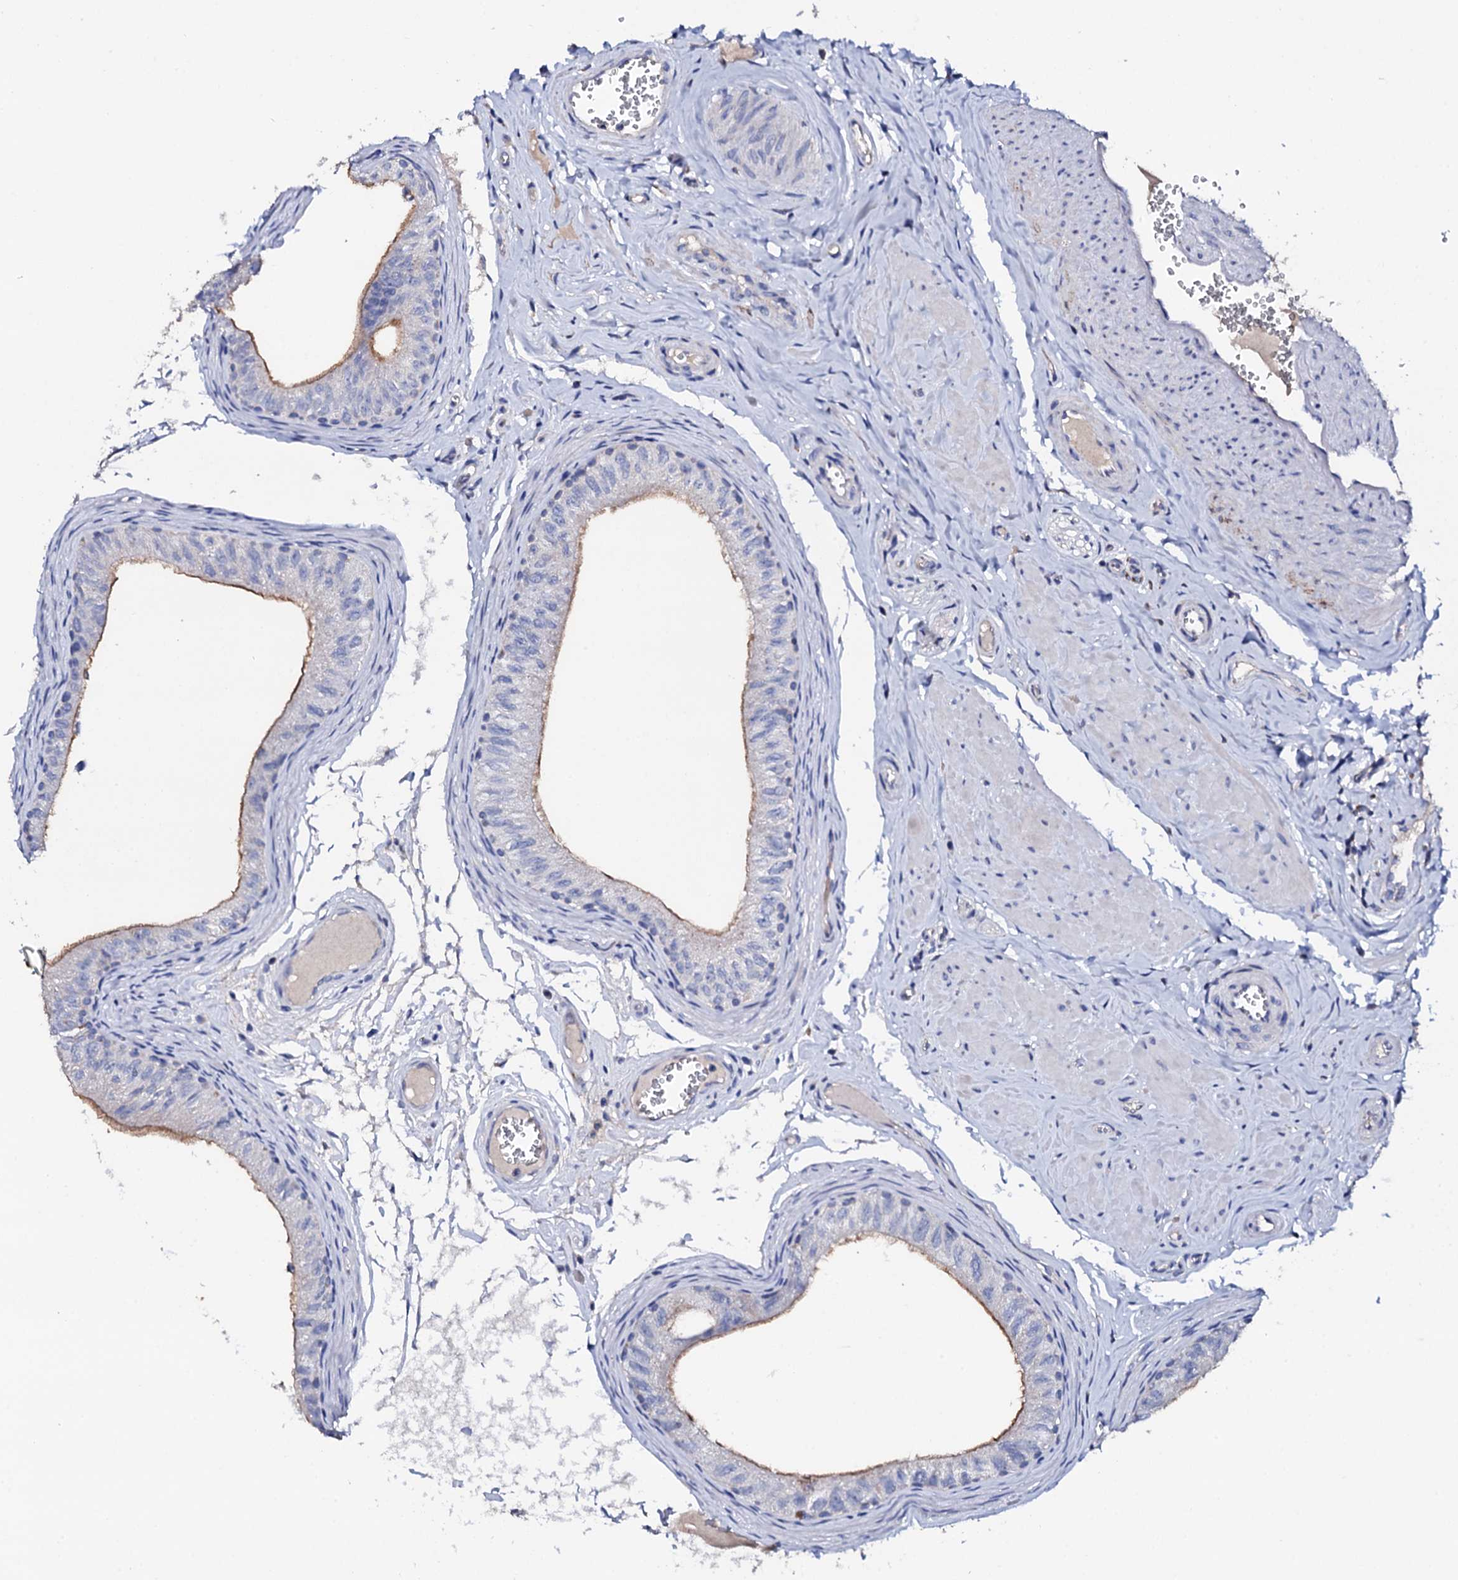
{"staining": {"intensity": "moderate", "quantity": "<25%", "location": "cytoplasmic/membranous"}, "tissue": "epididymis", "cell_type": "Glandular cells", "image_type": "normal", "snomed": [{"axis": "morphology", "description": "Normal tissue, NOS"}, {"axis": "topography", "description": "Epididymis"}], "caption": "Approximately <25% of glandular cells in unremarkable epididymis show moderate cytoplasmic/membranous protein positivity as visualized by brown immunohistochemical staining.", "gene": "TCAF2C", "patient": {"sex": "male", "age": 42}}